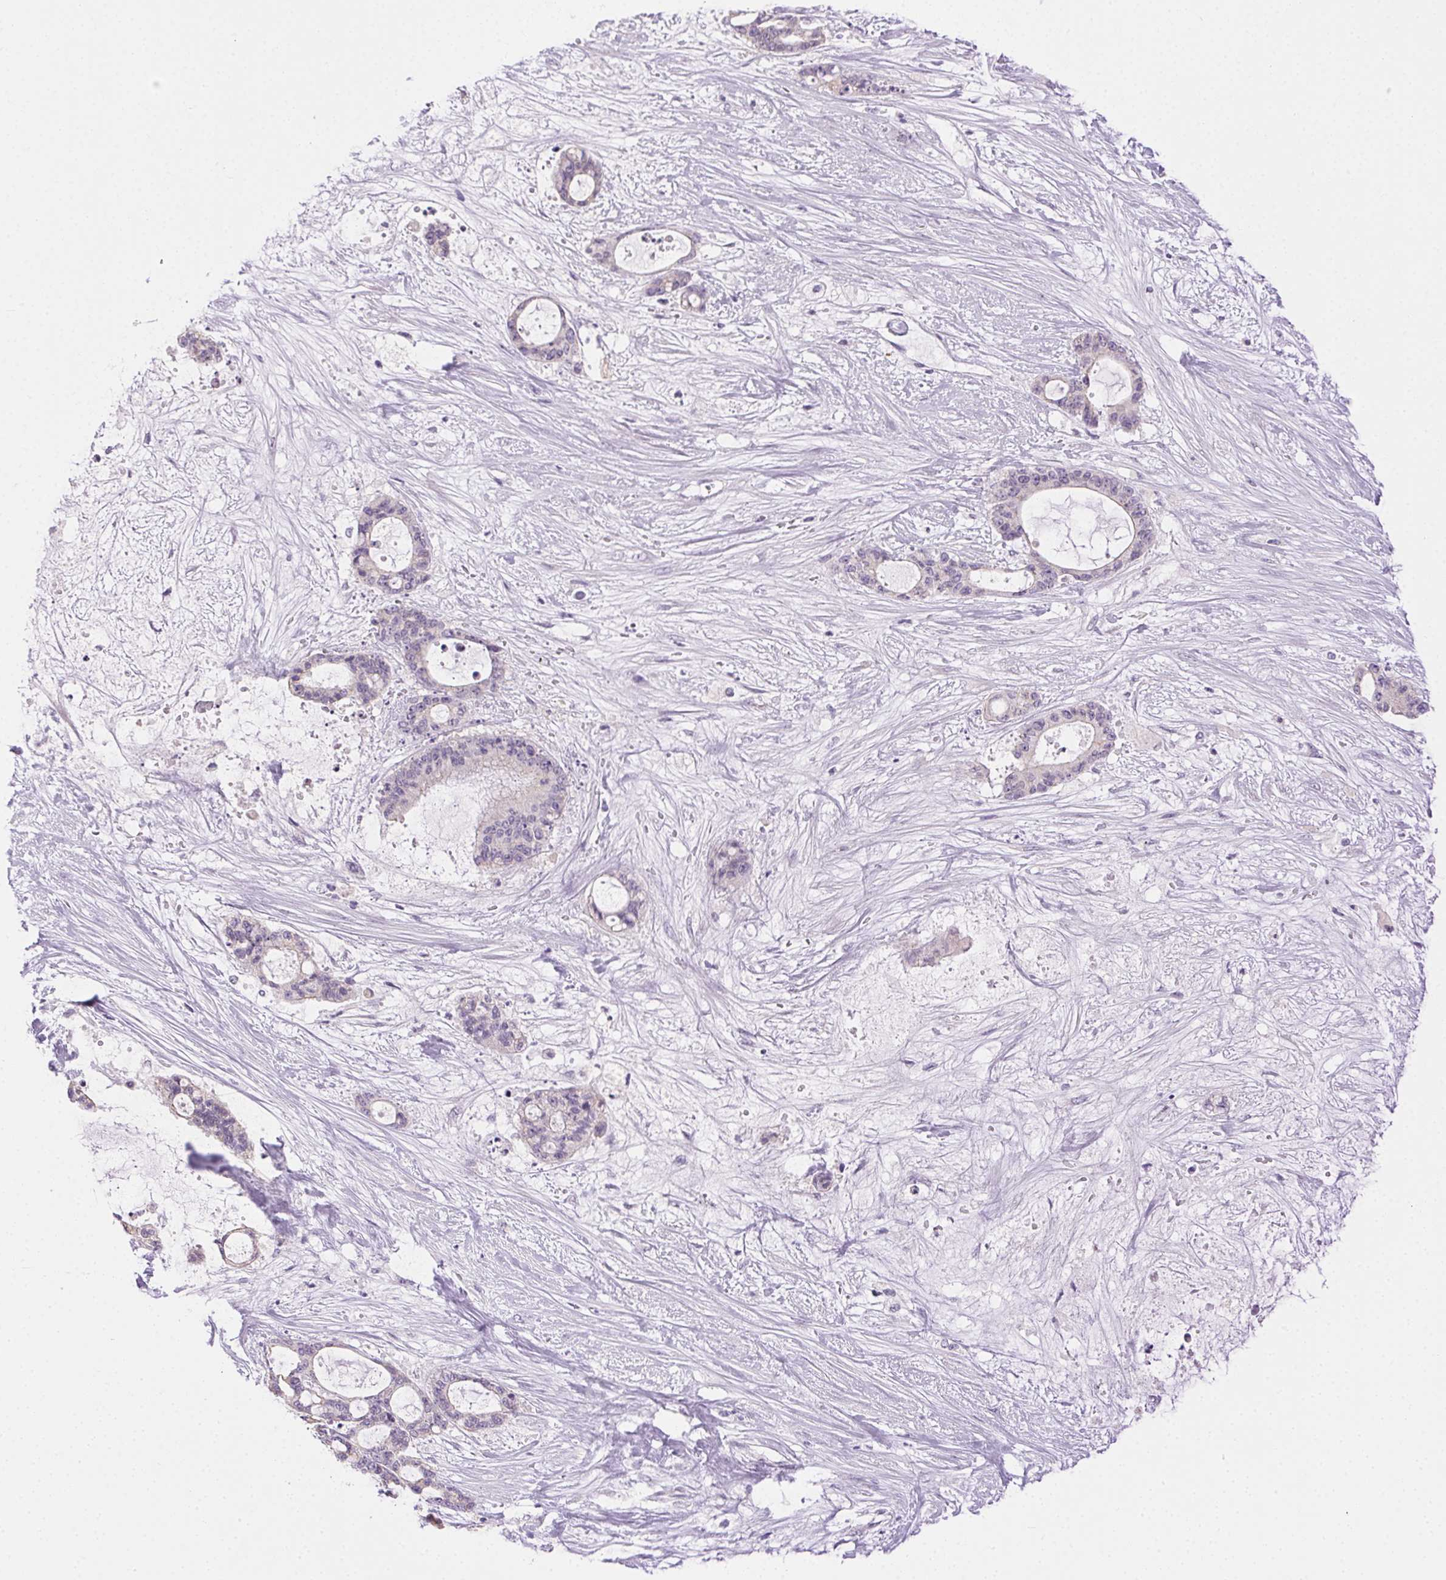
{"staining": {"intensity": "negative", "quantity": "none", "location": "none"}, "tissue": "liver cancer", "cell_type": "Tumor cells", "image_type": "cancer", "snomed": [{"axis": "morphology", "description": "Normal tissue, NOS"}, {"axis": "morphology", "description": "Cholangiocarcinoma"}, {"axis": "topography", "description": "Liver"}, {"axis": "topography", "description": "Peripheral nerve tissue"}], "caption": "Photomicrograph shows no significant protein positivity in tumor cells of liver cholangiocarcinoma. (Brightfield microscopy of DAB immunohistochemistry at high magnification).", "gene": "CLDN10", "patient": {"sex": "female", "age": 73}}